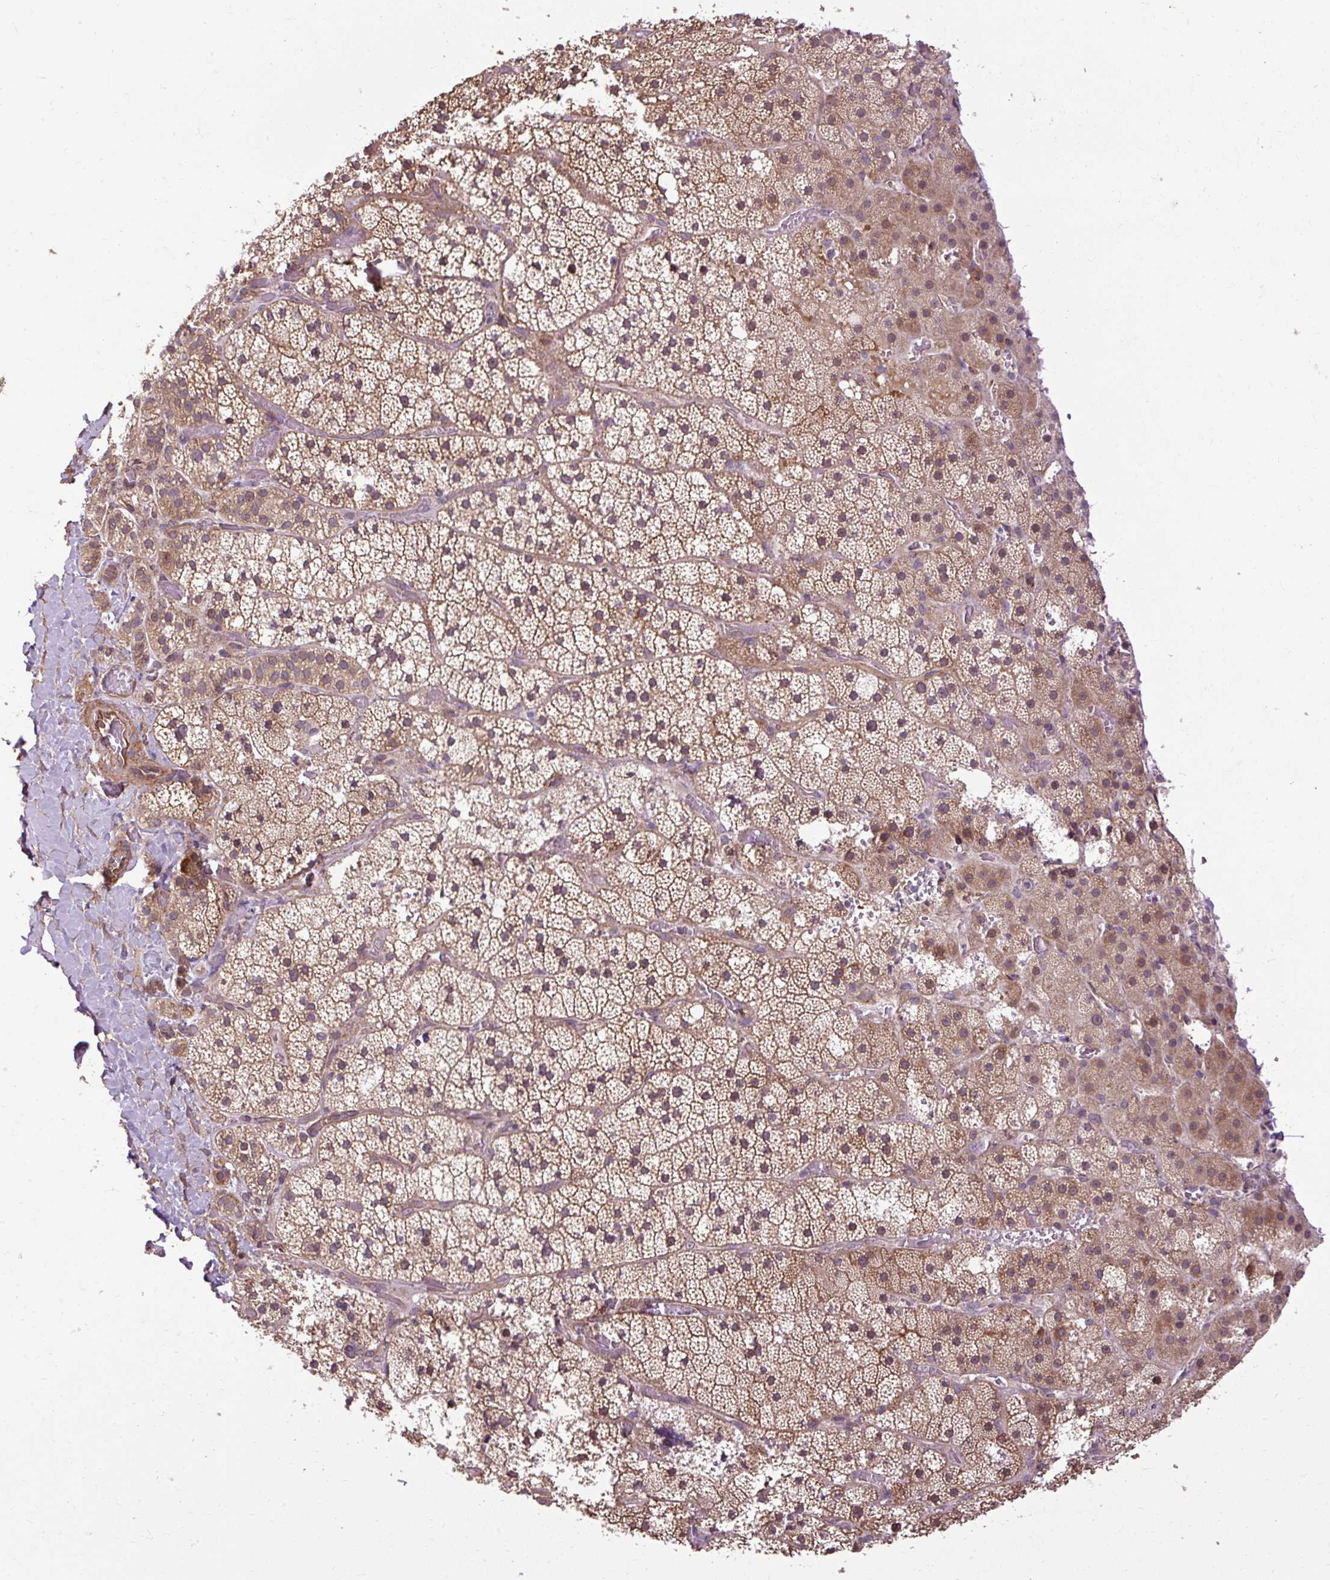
{"staining": {"intensity": "moderate", "quantity": ">75%", "location": "cytoplasmic/membranous"}, "tissue": "adrenal gland", "cell_type": "Glandular cells", "image_type": "normal", "snomed": [{"axis": "morphology", "description": "Normal tissue, NOS"}, {"axis": "topography", "description": "Adrenal gland"}], "caption": "Immunohistochemical staining of unremarkable adrenal gland displays medium levels of moderate cytoplasmic/membranous staining in about >75% of glandular cells.", "gene": "FLRT1", "patient": {"sex": "male", "age": 53}}